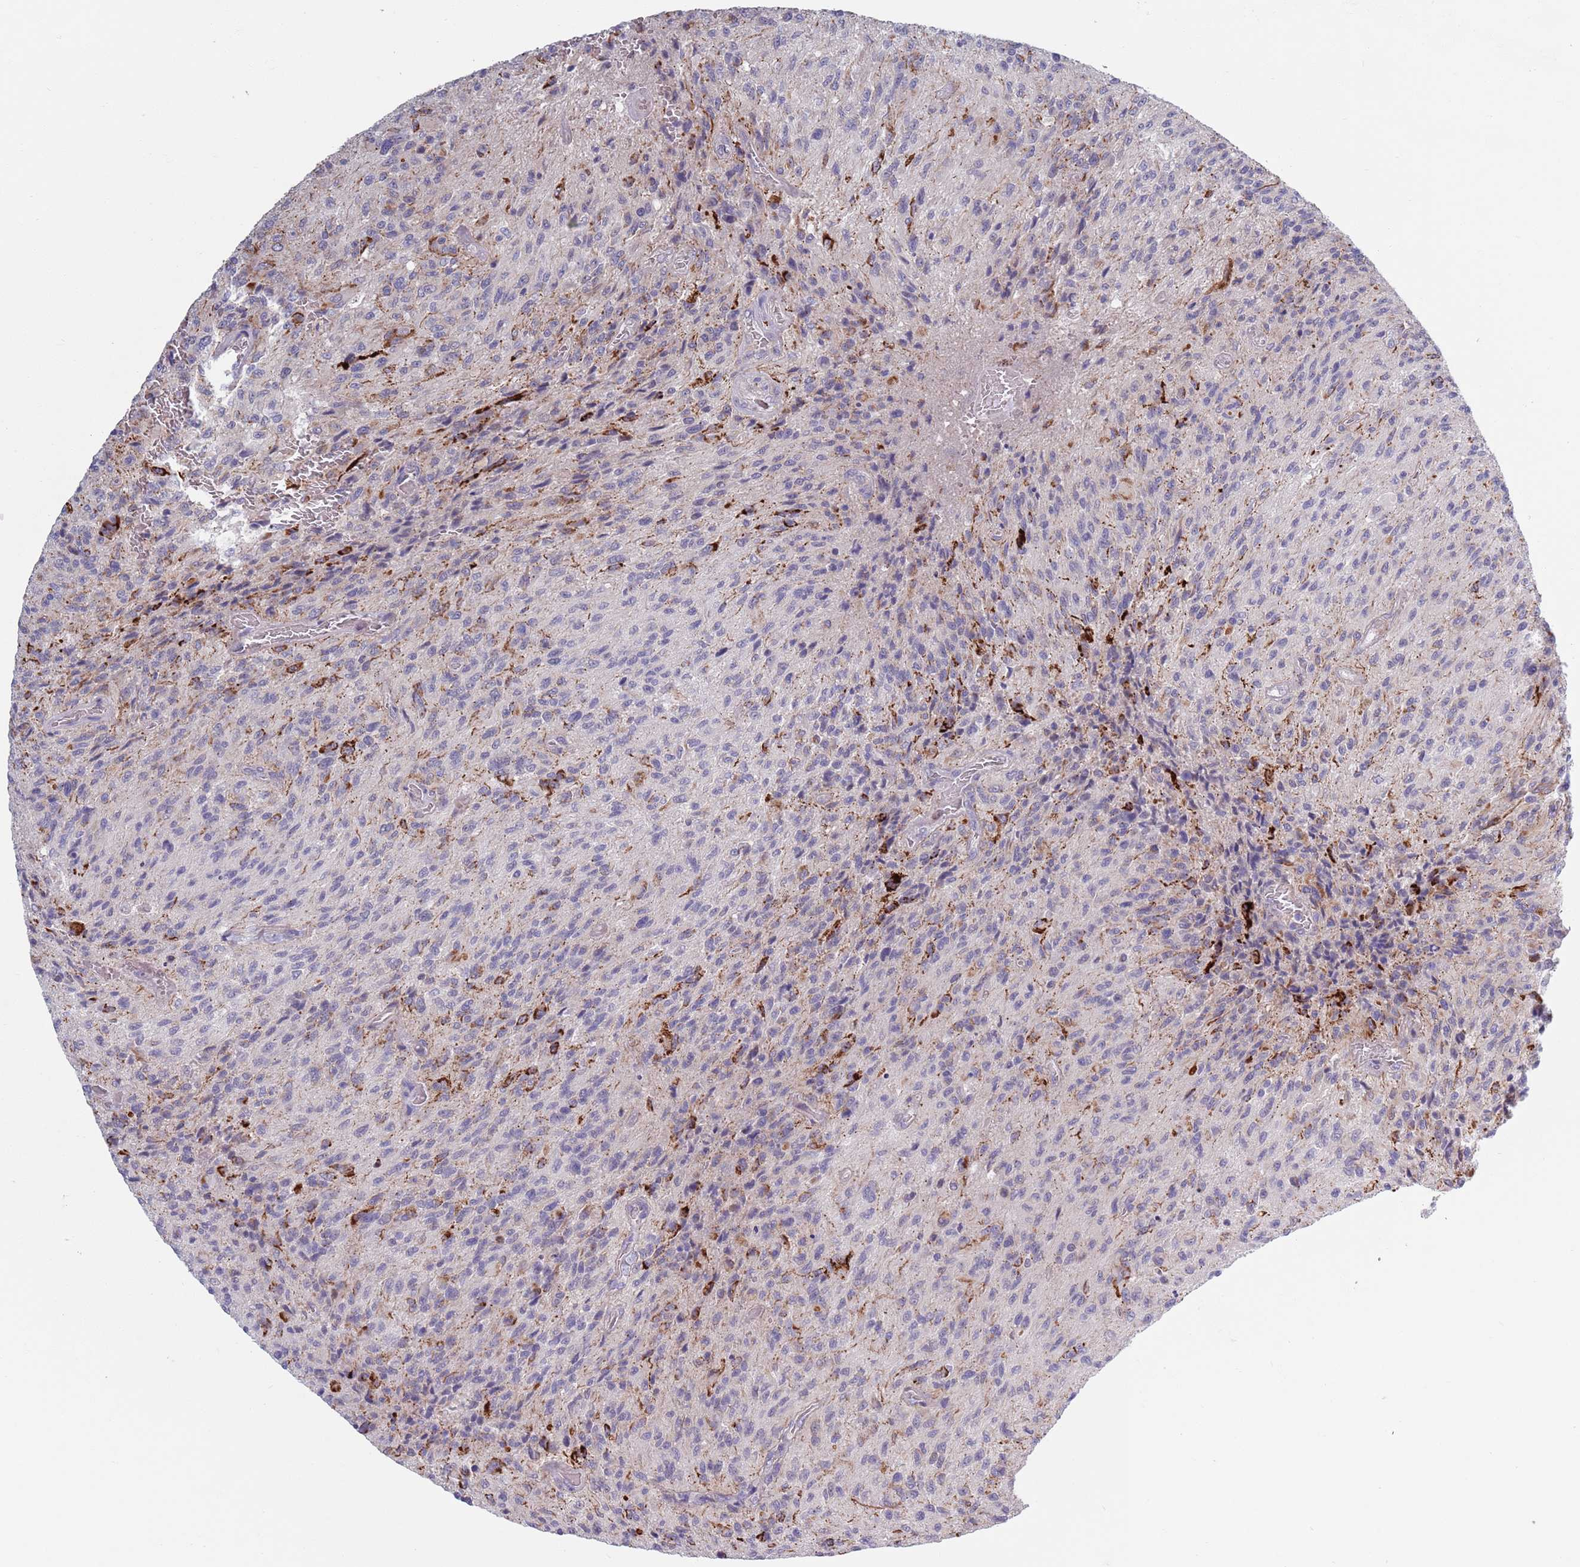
{"staining": {"intensity": "strong", "quantity": "<25%", "location": "cytoplasmic/membranous"}, "tissue": "glioma", "cell_type": "Tumor cells", "image_type": "cancer", "snomed": [{"axis": "morphology", "description": "Normal tissue, NOS"}, {"axis": "morphology", "description": "Glioma, malignant, High grade"}, {"axis": "topography", "description": "Cerebral cortex"}], "caption": "Glioma stained for a protein (brown) reveals strong cytoplasmic/membranous positive expression in approximately <25% of tumor cells.", "gene": "TYW1", "patient": {"sex": "male", "age": 56}}